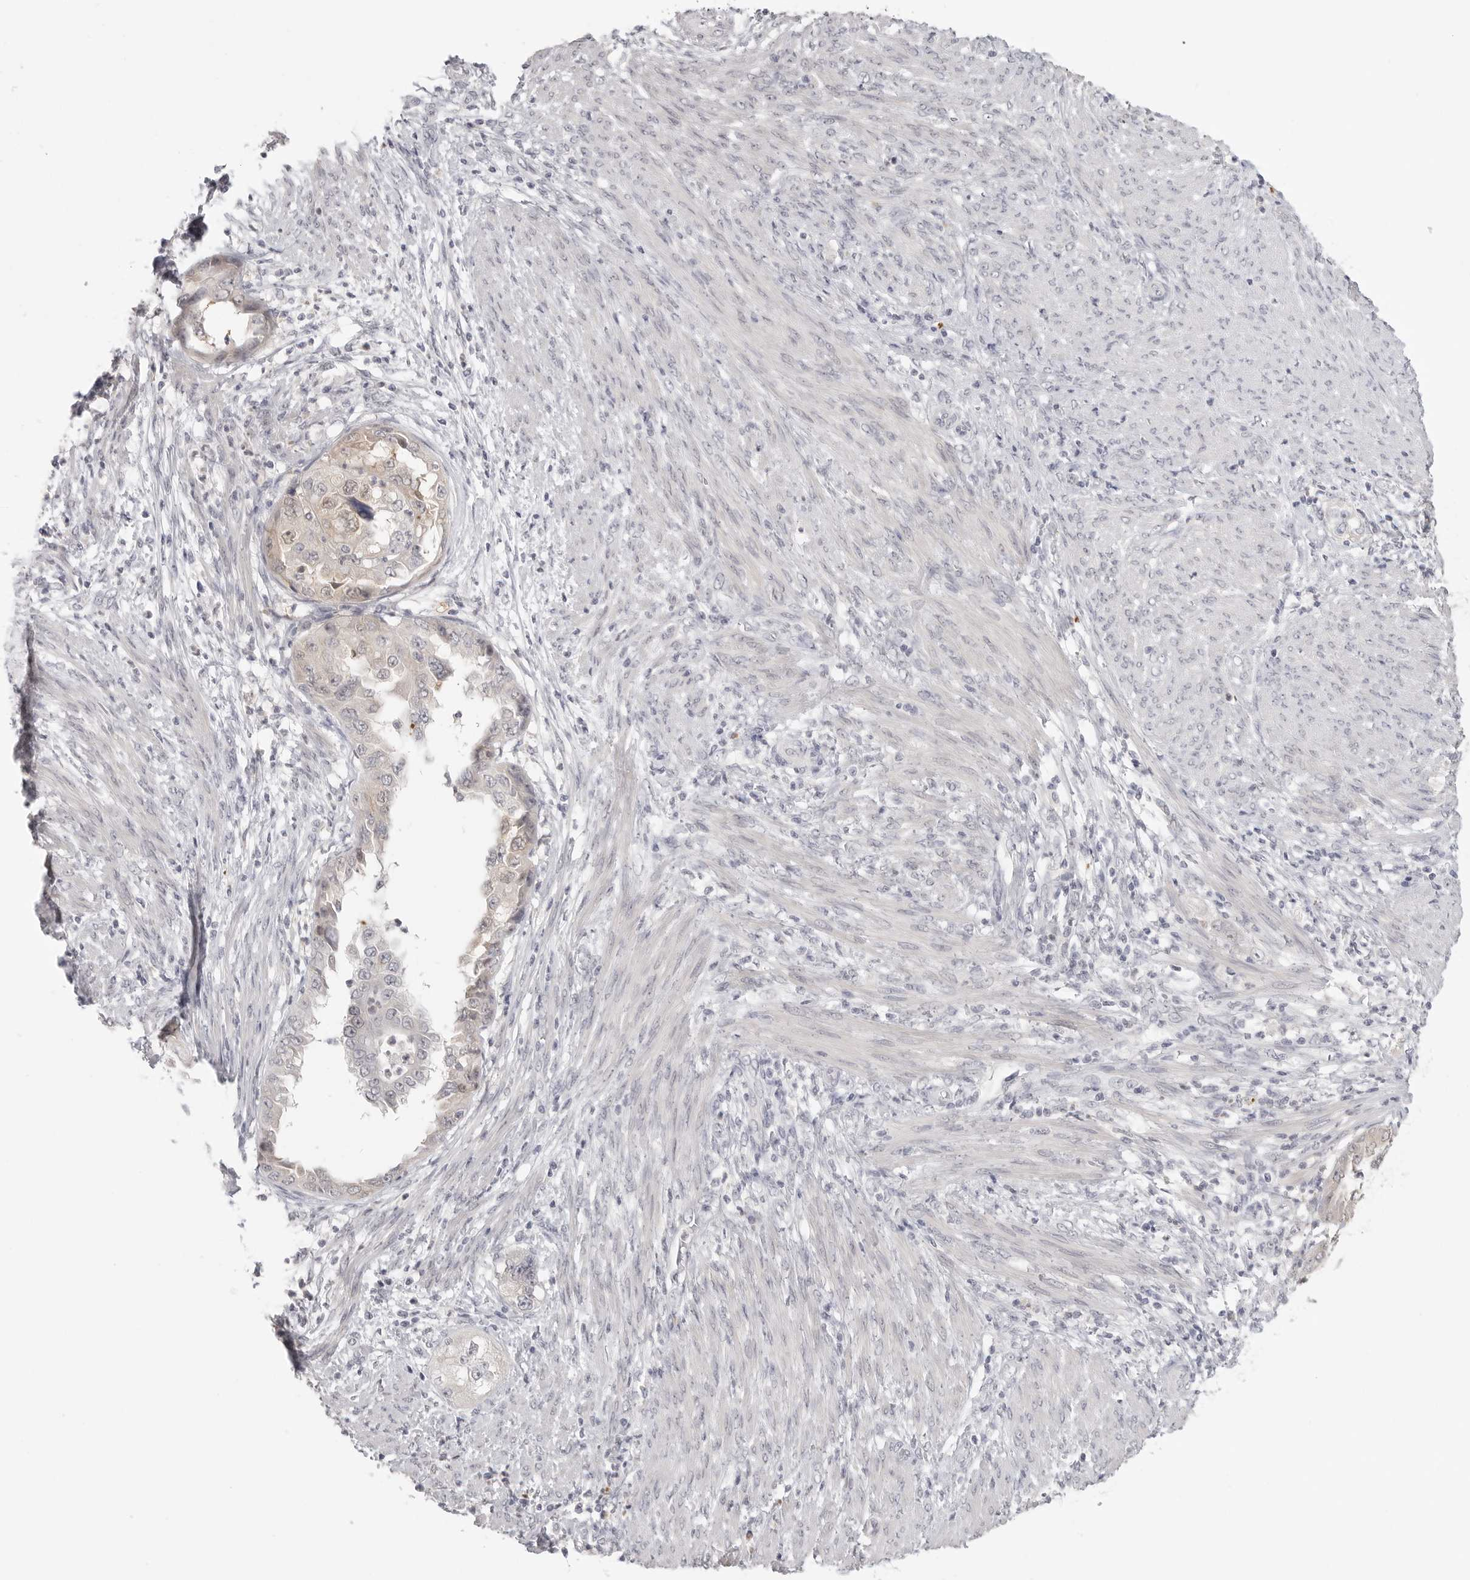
{"staining": {"intensity": "weak", "quantity": "<25%", "location": "nuclear"}, "tissue": "endometrial cancer", "cell_type": "Tumor cells", "image_type": "cancer", "snomed": [{"axis": "morphology", "description": "Adenocarcinoma, NOS"}, {"axis": "topography", "description": "Endometrium"}], "caption": "Tumor cells are negative for protein expression in human adenocarcinoma (endometrial).", "gene": "HMGCS2", "patient": {"sex": "female", "age": 85}}